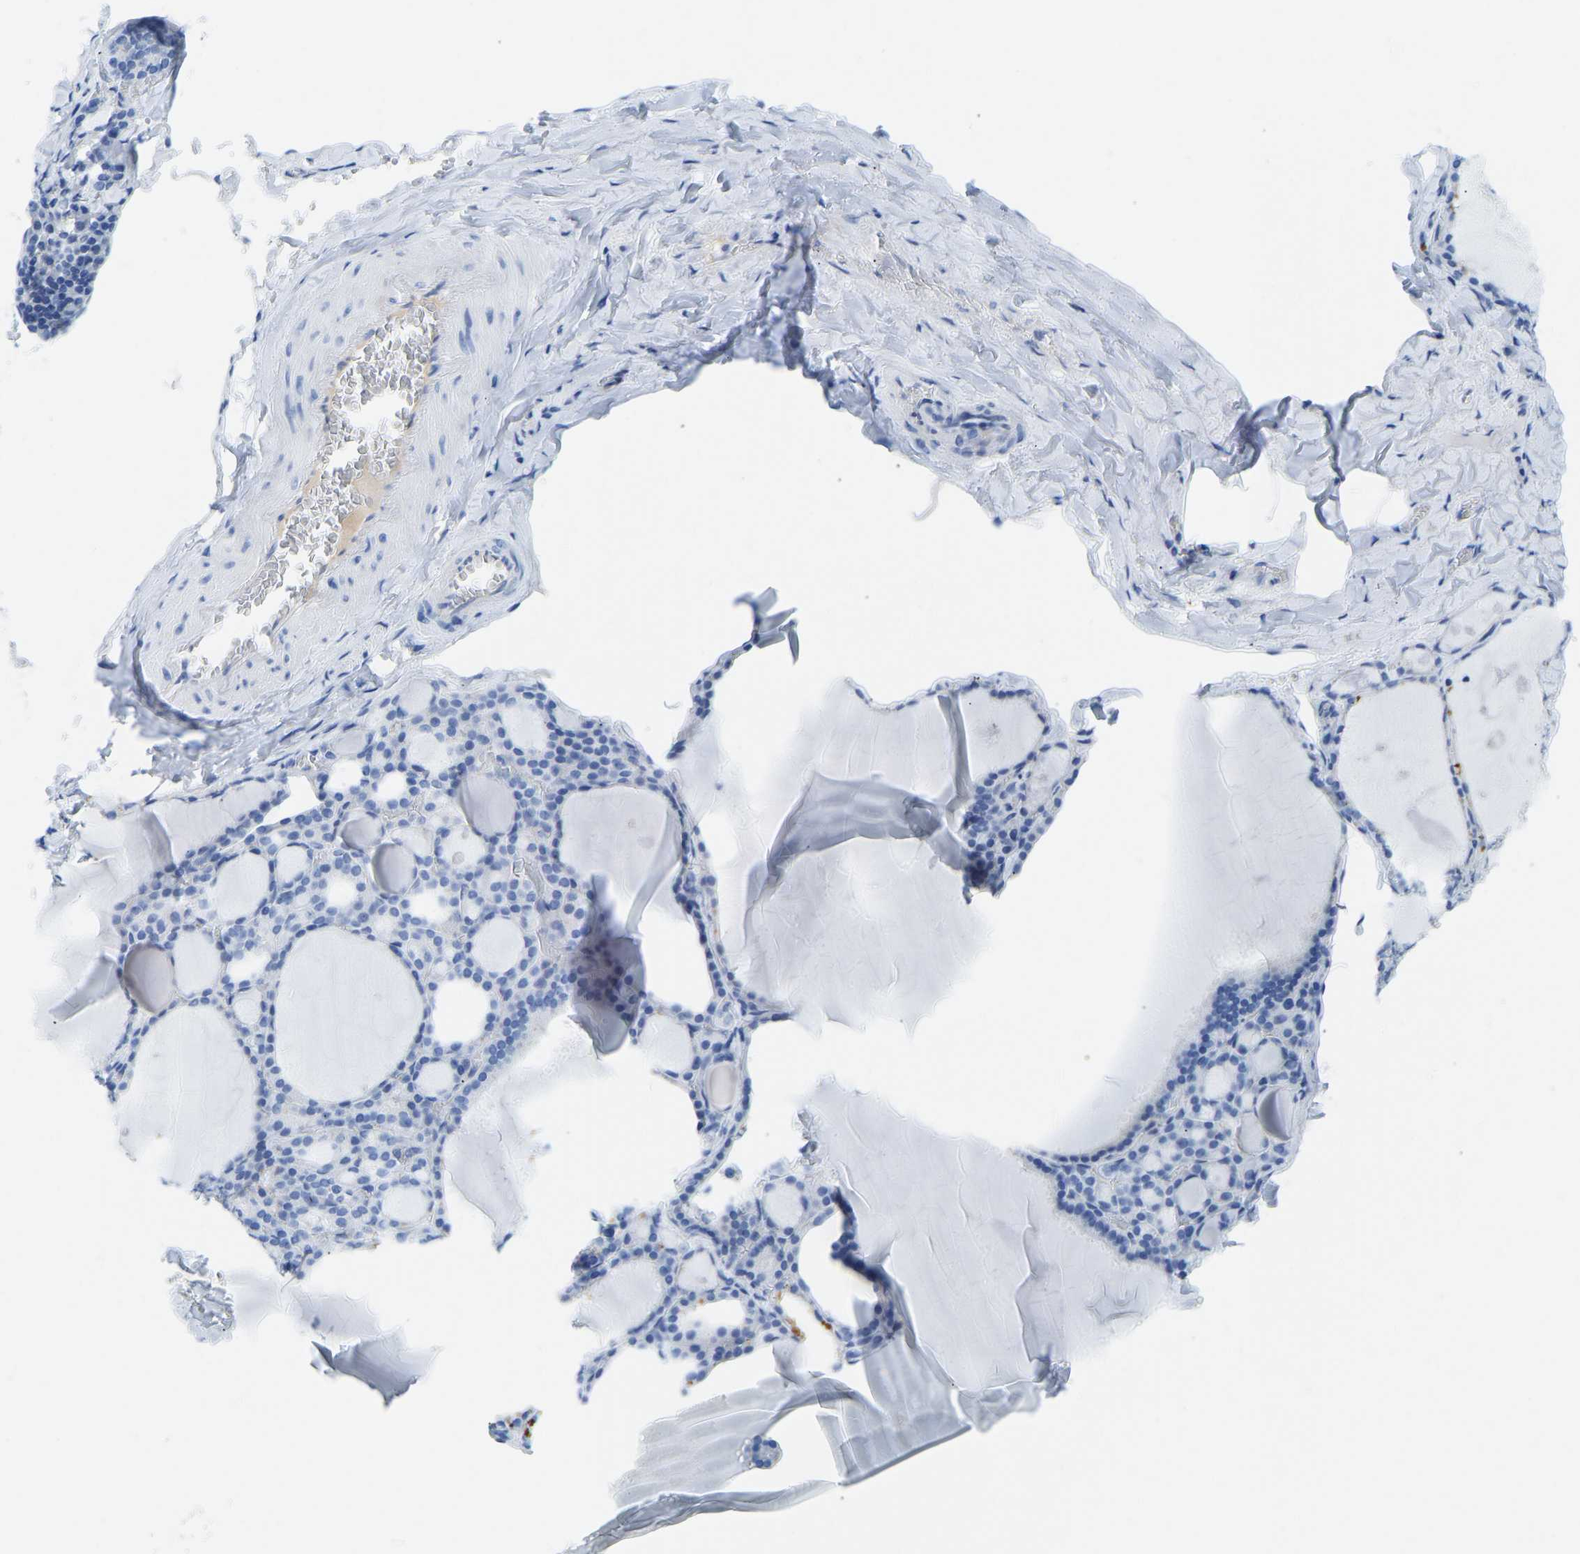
{"staining": {"intensity": "negative", "quantity": "none", "location": "none"}, "tissue": "thyroid gland", "cell_type": "Glandular cells", "image_type": "normal", "snomed": [{"axis": "morphology", "description": "Normal tissue, NOS"}, {"axis": "topography", "description": "Thyroid gland"}], "caption": "Immunohistochemistry (IHC) of benign thyroid gland demonstrates no staining in glandular cells.", "gene": "NKAIN3", "patient": {"sex": "male", "age": 56}}